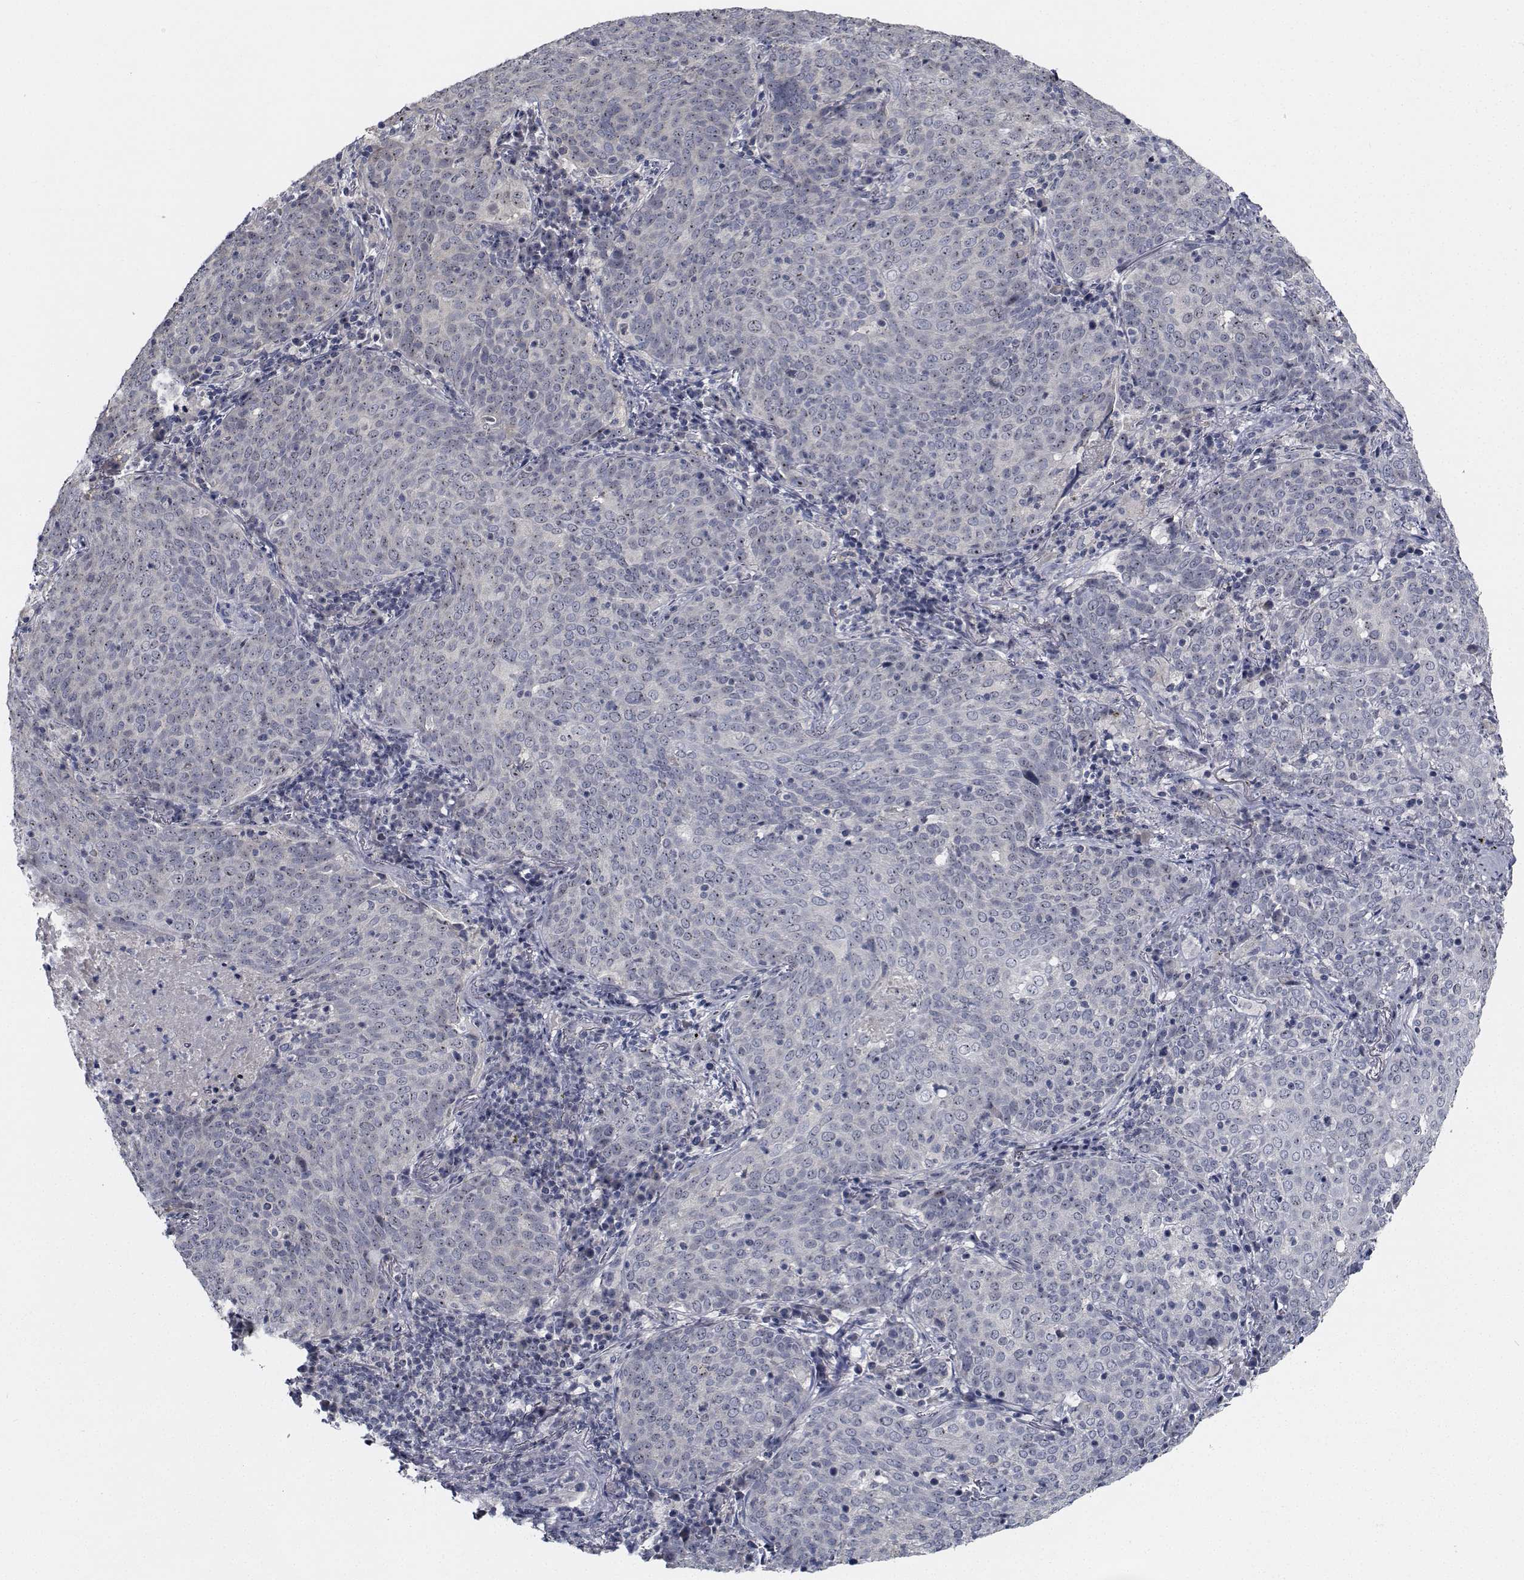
{"staining": {"intensity": "moderate", "quantity": "25%-75%", "location": "nuclear"}, "tissue": "lung cancer", "cell_type": "Tumor cells", "image_type": "cancer", "snomed": [{"axis": "morphology", "description": "Squamous cell carcinoma, NOS"}, {"axis": "topography", "description": "Lung"}], "caption": "Immunohistochemistry (DAB (3,3'-diaminobenzidine)) staining of lung cancer (squamous cell carcinoma) demonstrates moderate nuclear protein positivity in about 25%-75% of tumor cells.", "gene": "NVL", "patient": {"sex": "male", "age": 82}}